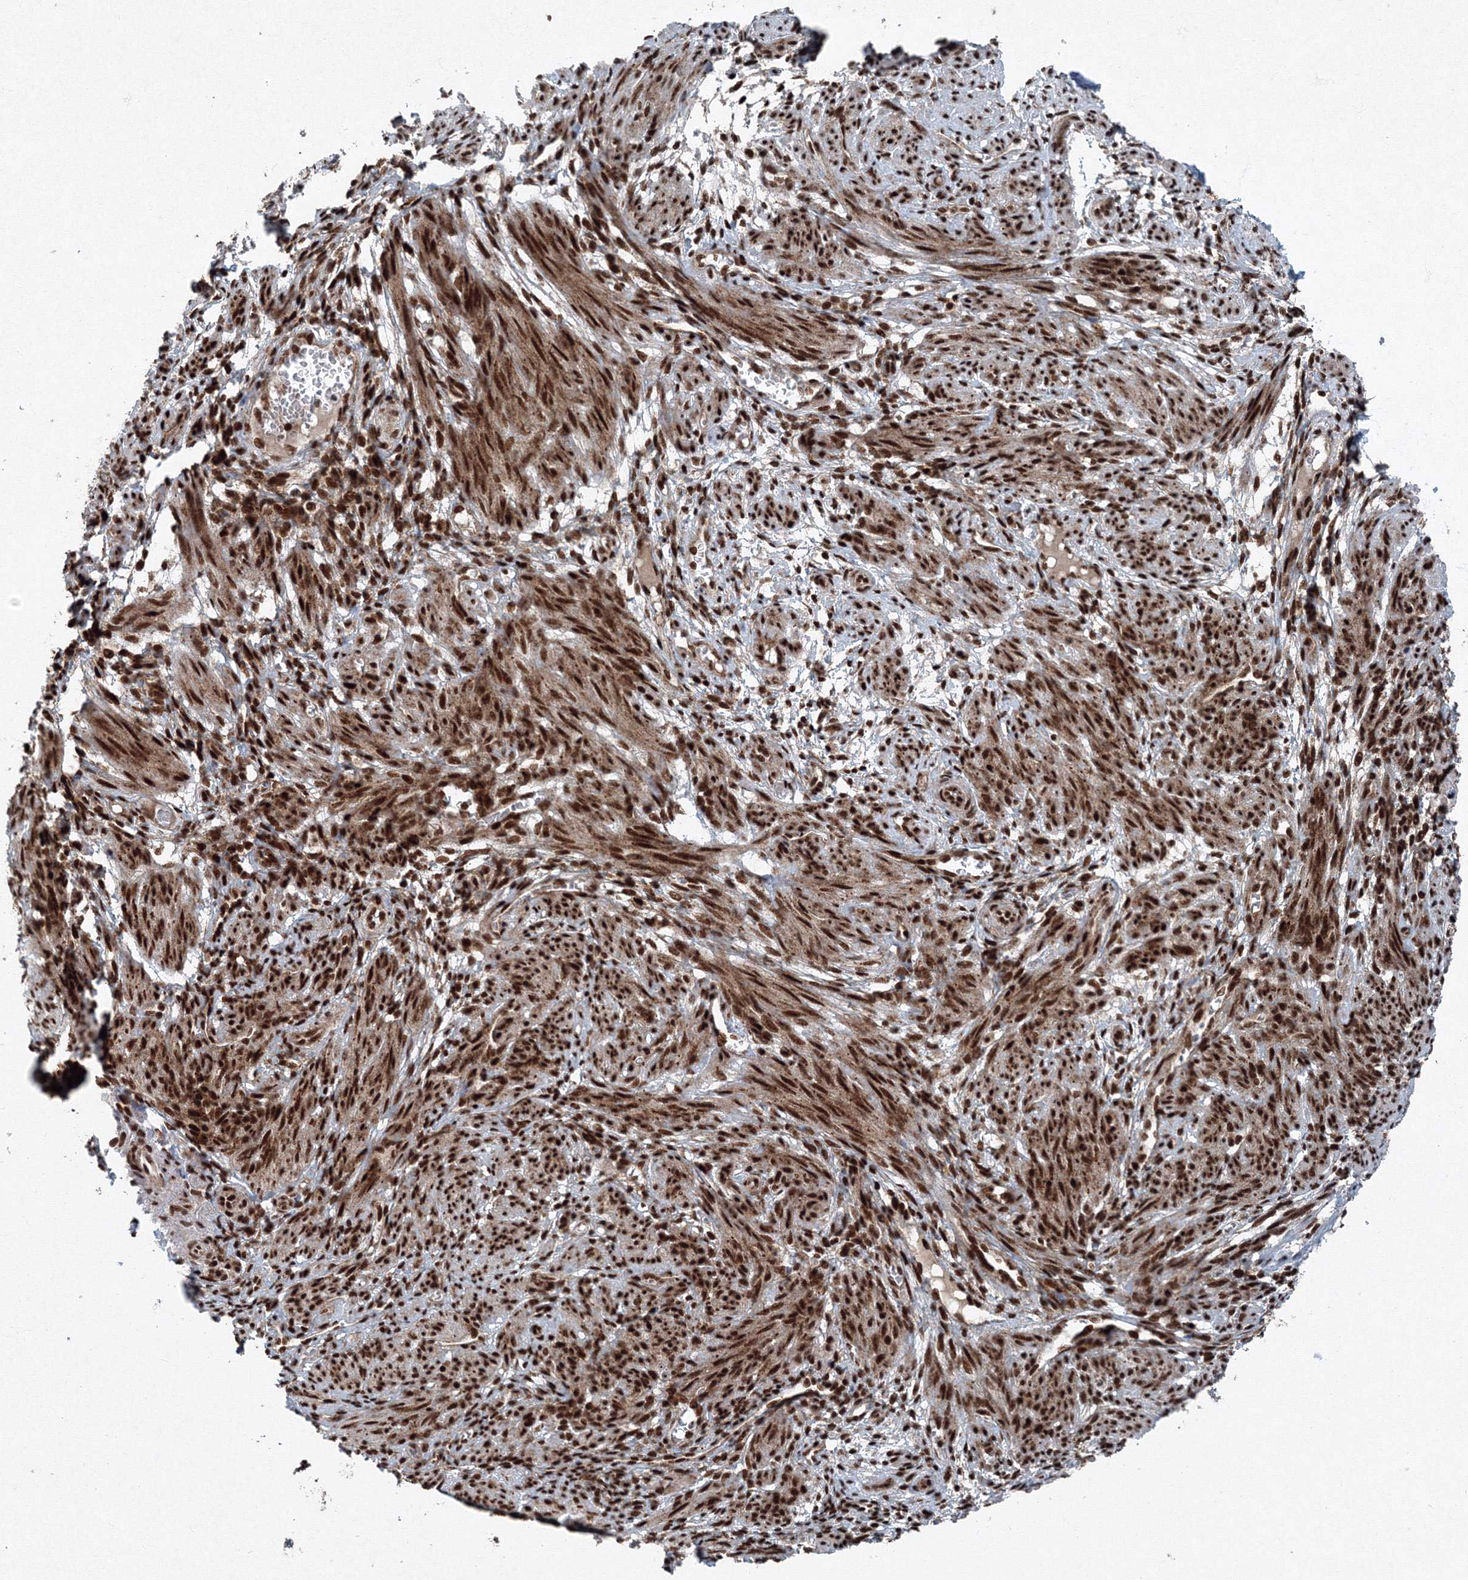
{"staining": {"intensity": "strong", "quantity": ">75%", "location": "nuclear"}, "tissue": "smooth muscle", "cell_type": "Smooth muscle cells", "image_type": "normal", "snomed": [{"axis": "morphology", "description": "Normal tissue, NOS"}, {"axis": "topography", "description": "Smooth muscle"}], "caption": "Normal smooth muscle demonstrates strong nuclear expression in about >75% of smooth muscle cells, visualized by immunohistochemistry. (Brightfield microscopy of DAB IHC at high magnification).", "gene": "SNRPC", "patient": {"sex": "female", "age": 39}}